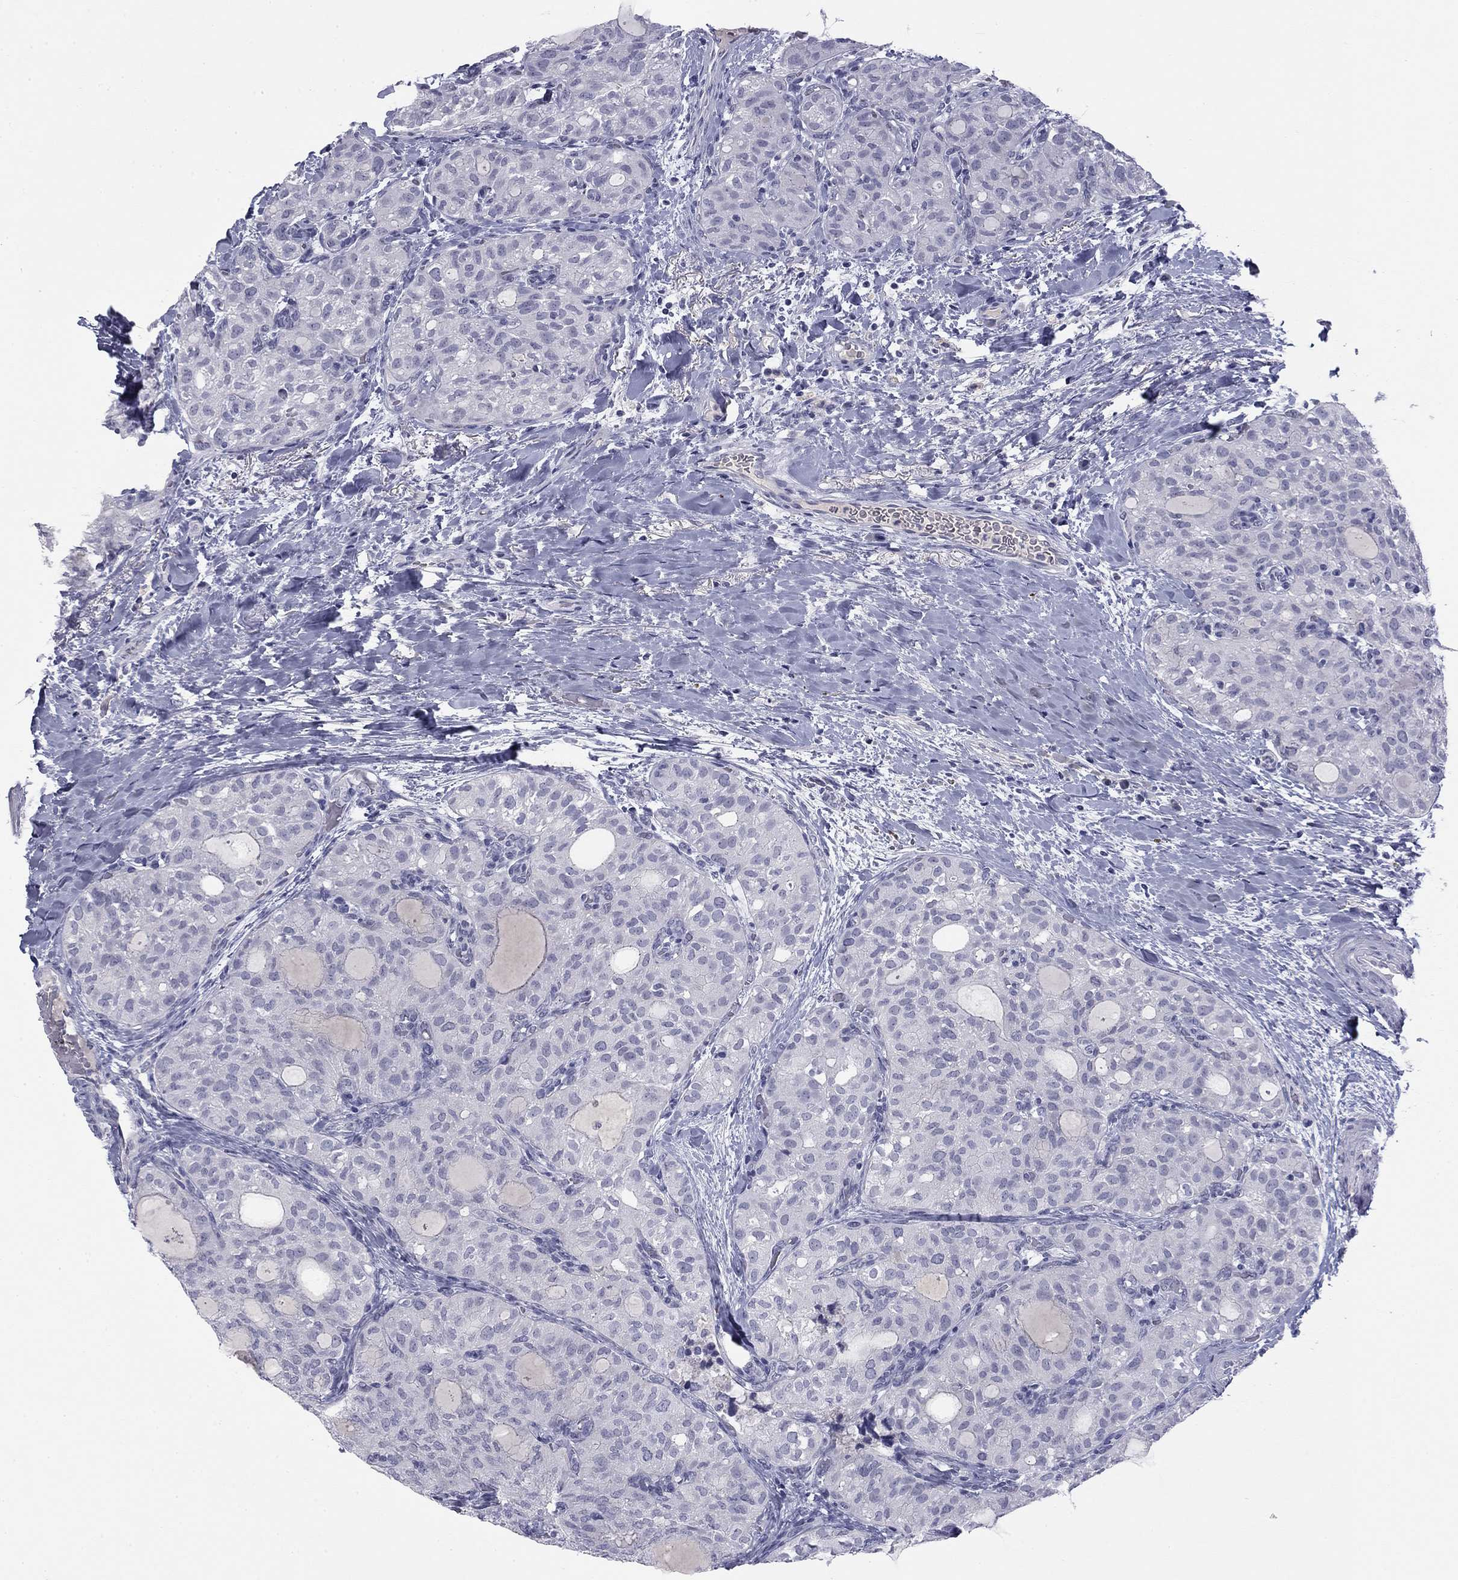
{"staining": {"intensity": "negative", "quantity": "none", "location": "none"}, "tissue": "thyroid cancer", "cell_type": "Tumor cells", "image_type": "cancer", "snomed": [{"axis": "morphology", "description": "Follicular adenoma carcinoma, NOS"}, {"axis": "topography", "description": "Thyroid gland"}], "caption": "This is an immunohistochemistry (IHC) micrograph of thyroid cancer (follicular adenoma carcinoma). There is no staining in tumor cells.", "gene": "TFAP2B", "patient": {"sex": "male", "age": 75}}